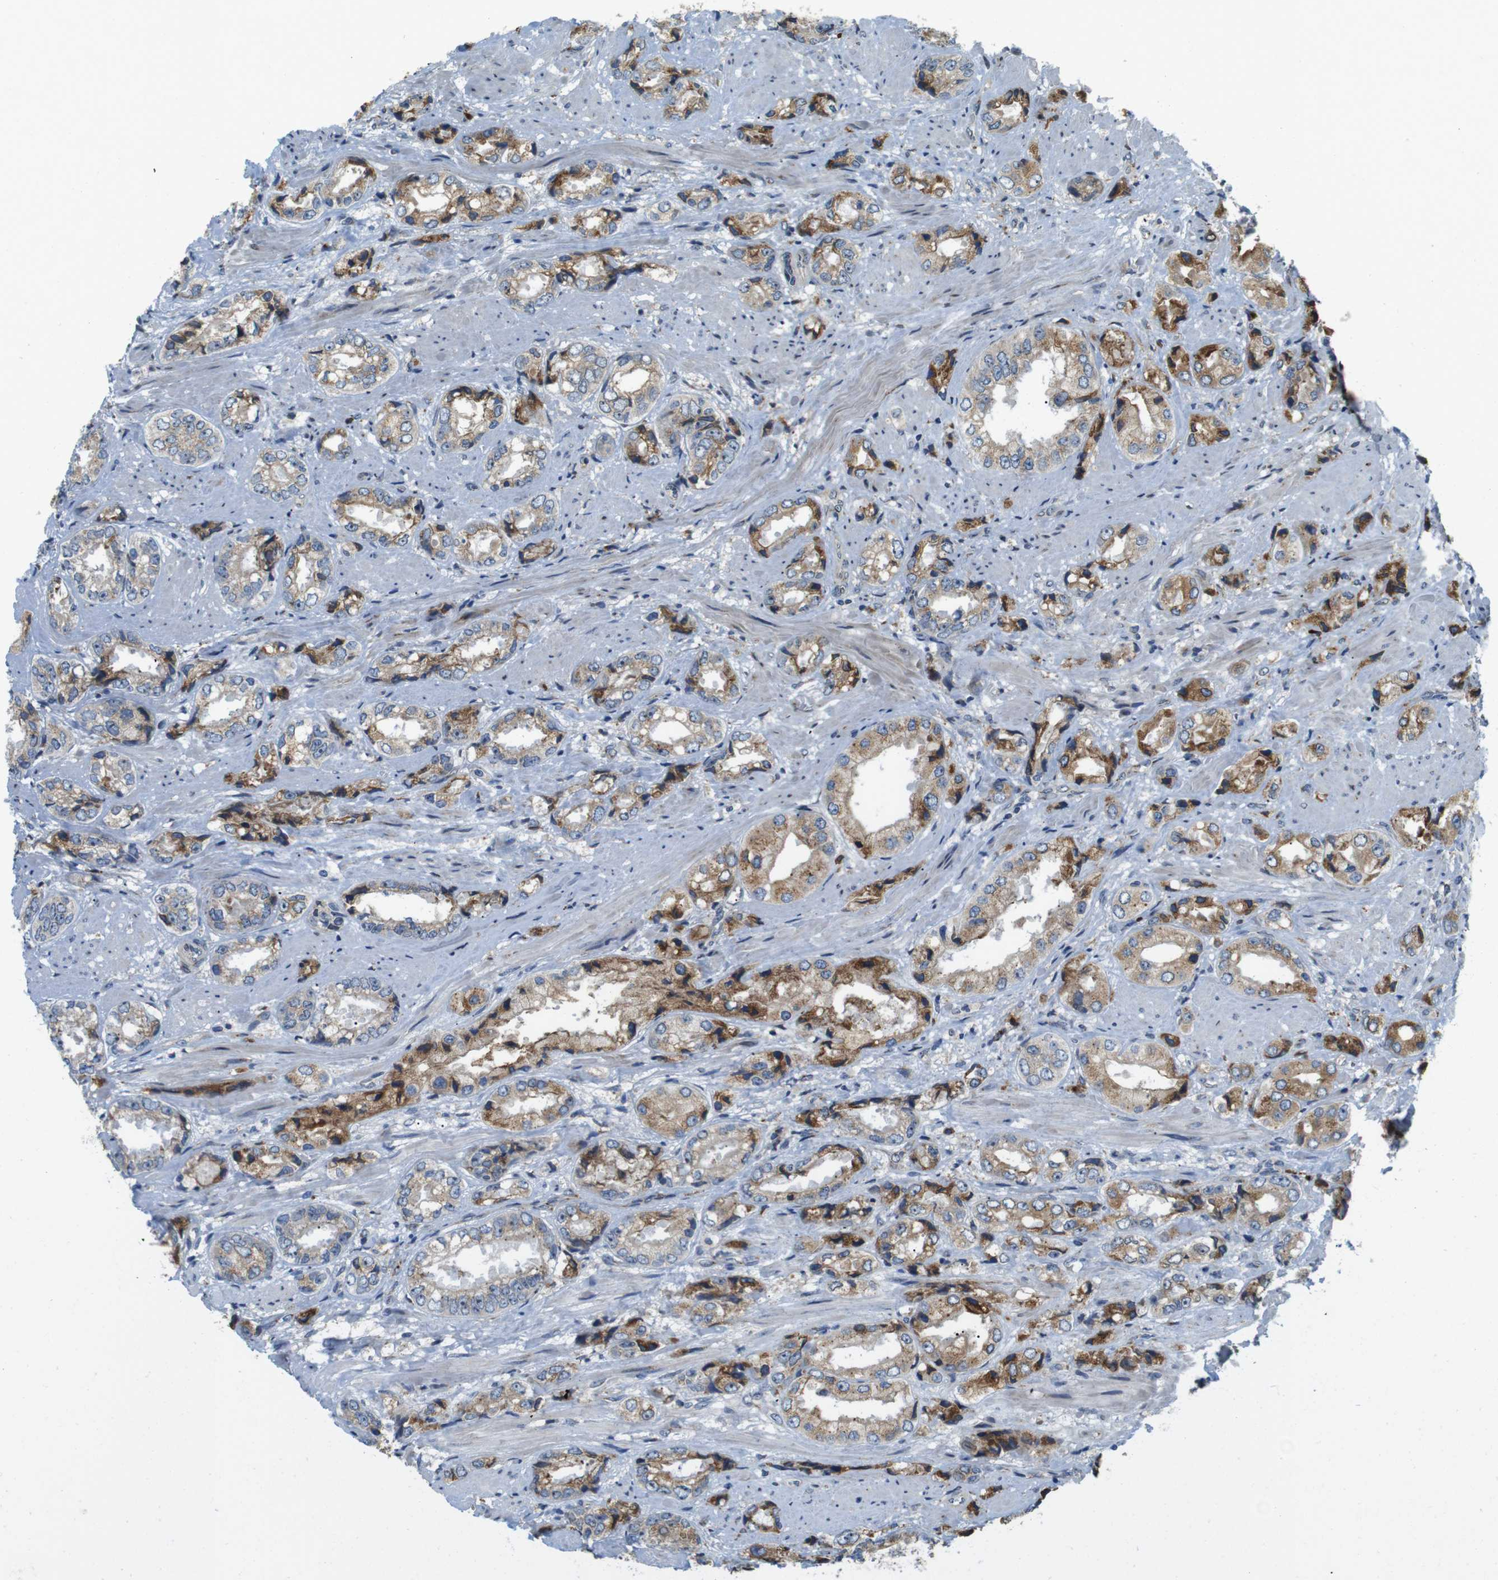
{"staining": {"intensity": "moderate", "quantity": ">75%", "location": "cytoplasmic/membranous"}, "tissue": "prostate cancer", "cell_type": "Tumor cells", "image_type": "cancer", "snomed": [{"axis": "morphology", "description": "Adenocarcinoma, High grade"}, {"axis": "topography", "description": "Prostate"}], "caption": "Prostate adenocarcinoma (high-grade) stained with immunohistochemistry shows moderate cytoplasmic/membranous staining in approximately >75% of tumor cells.", "gene": "TMEM143", "patient": {"sex": "male", "age": 61}}